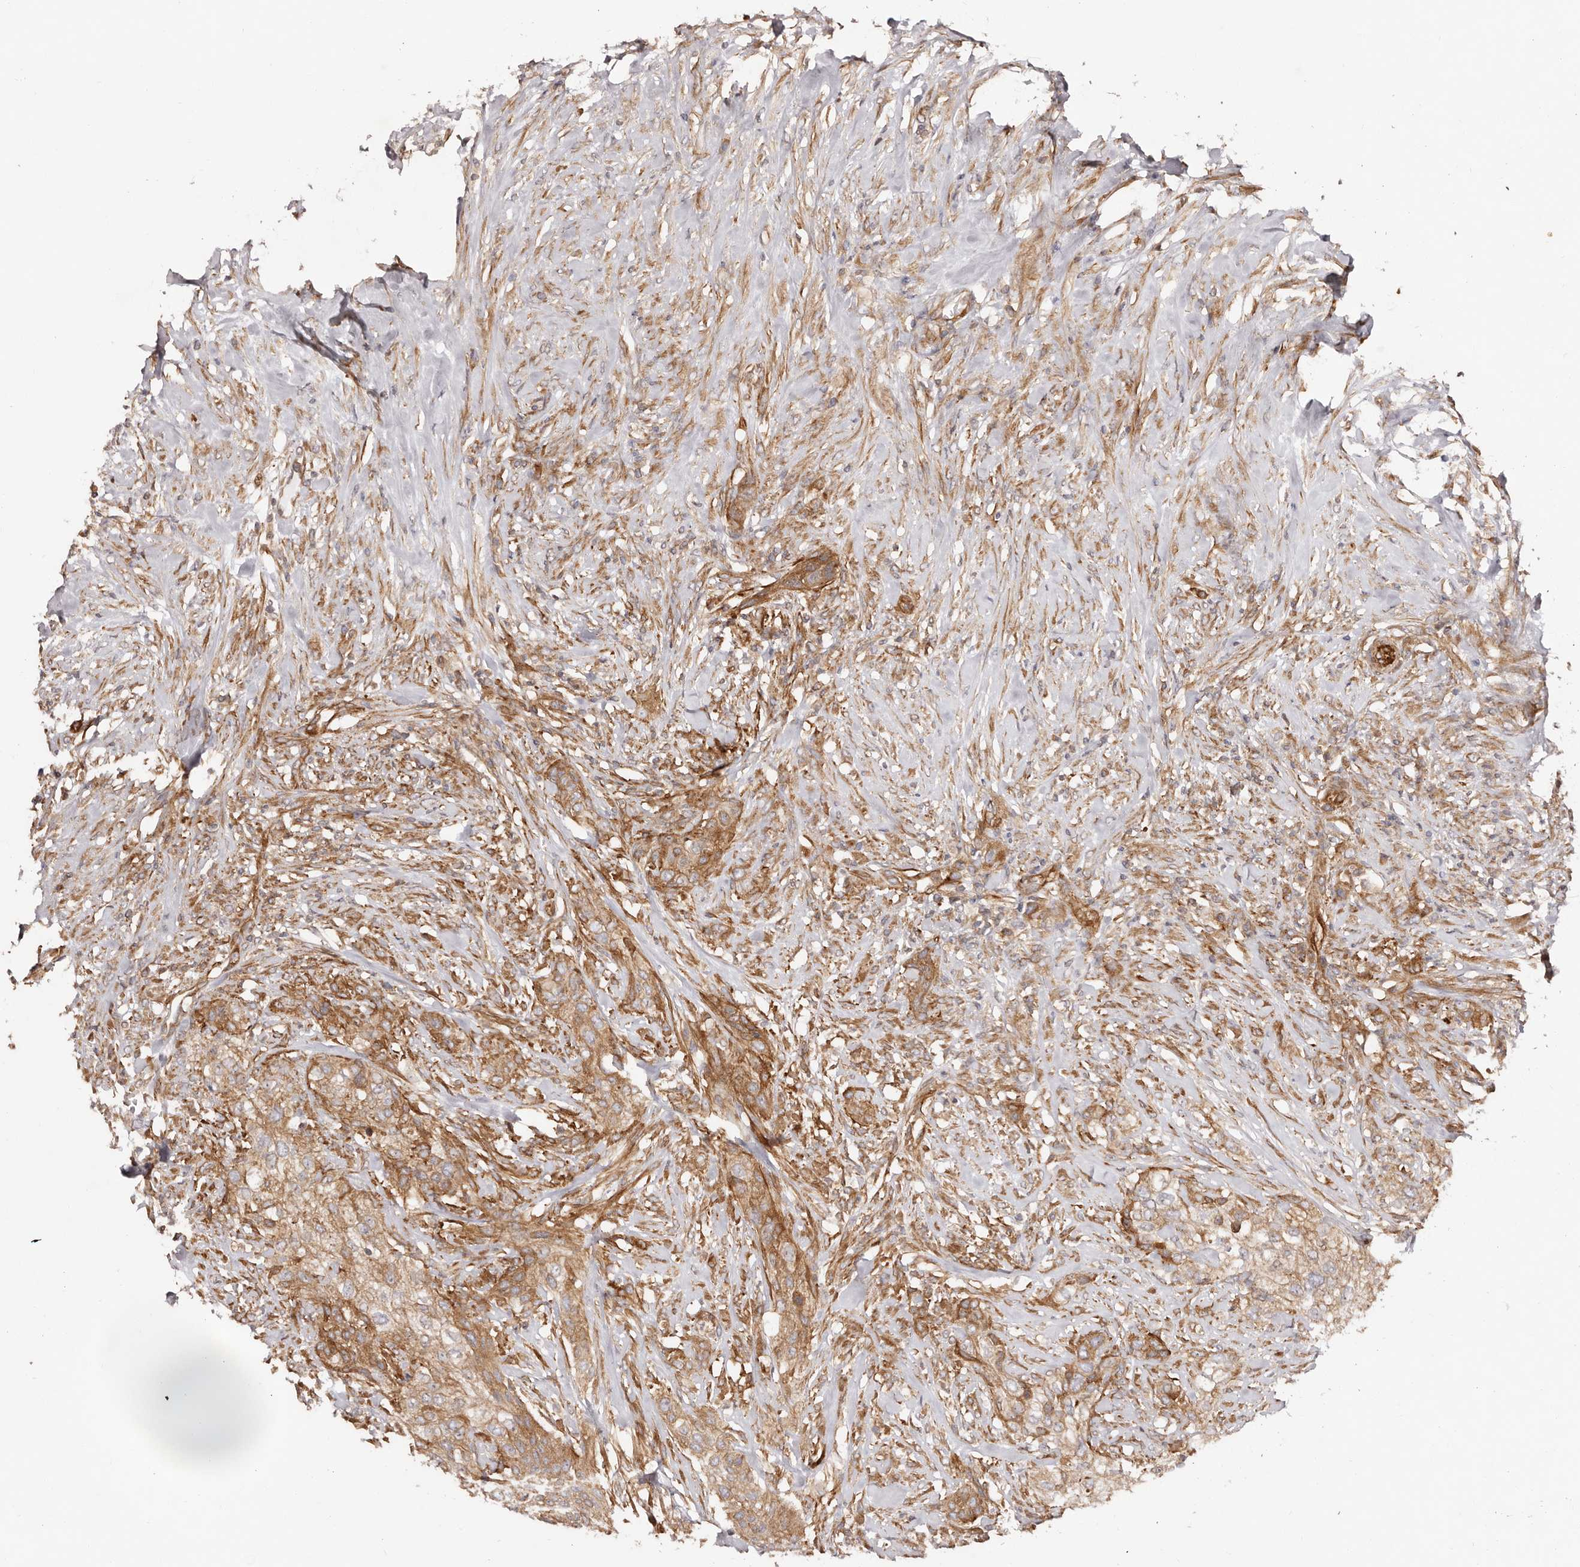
{"staining": {"intensity": "moderate", "quantity": ">75%", "location": "cytoplasmic/membranous"}, "tissue": "urothelial cancer", "cell_type": "Tumor cells", "image_type": "cancer", "snomed": [{"axis": "morphology", "description": "Urothelial carcinoma, High grade"}, {"axis": "topography", "description": "Urinary bladder"}], "caption": "About >75% of tumor cells in human urothelial cancer exhibit moderate cytoplasmic/membranous protein positivity as visualized by brown immunohistochemical staining.", "gene": "RPS6", "patient": {"sex": "male", "age": 35}}